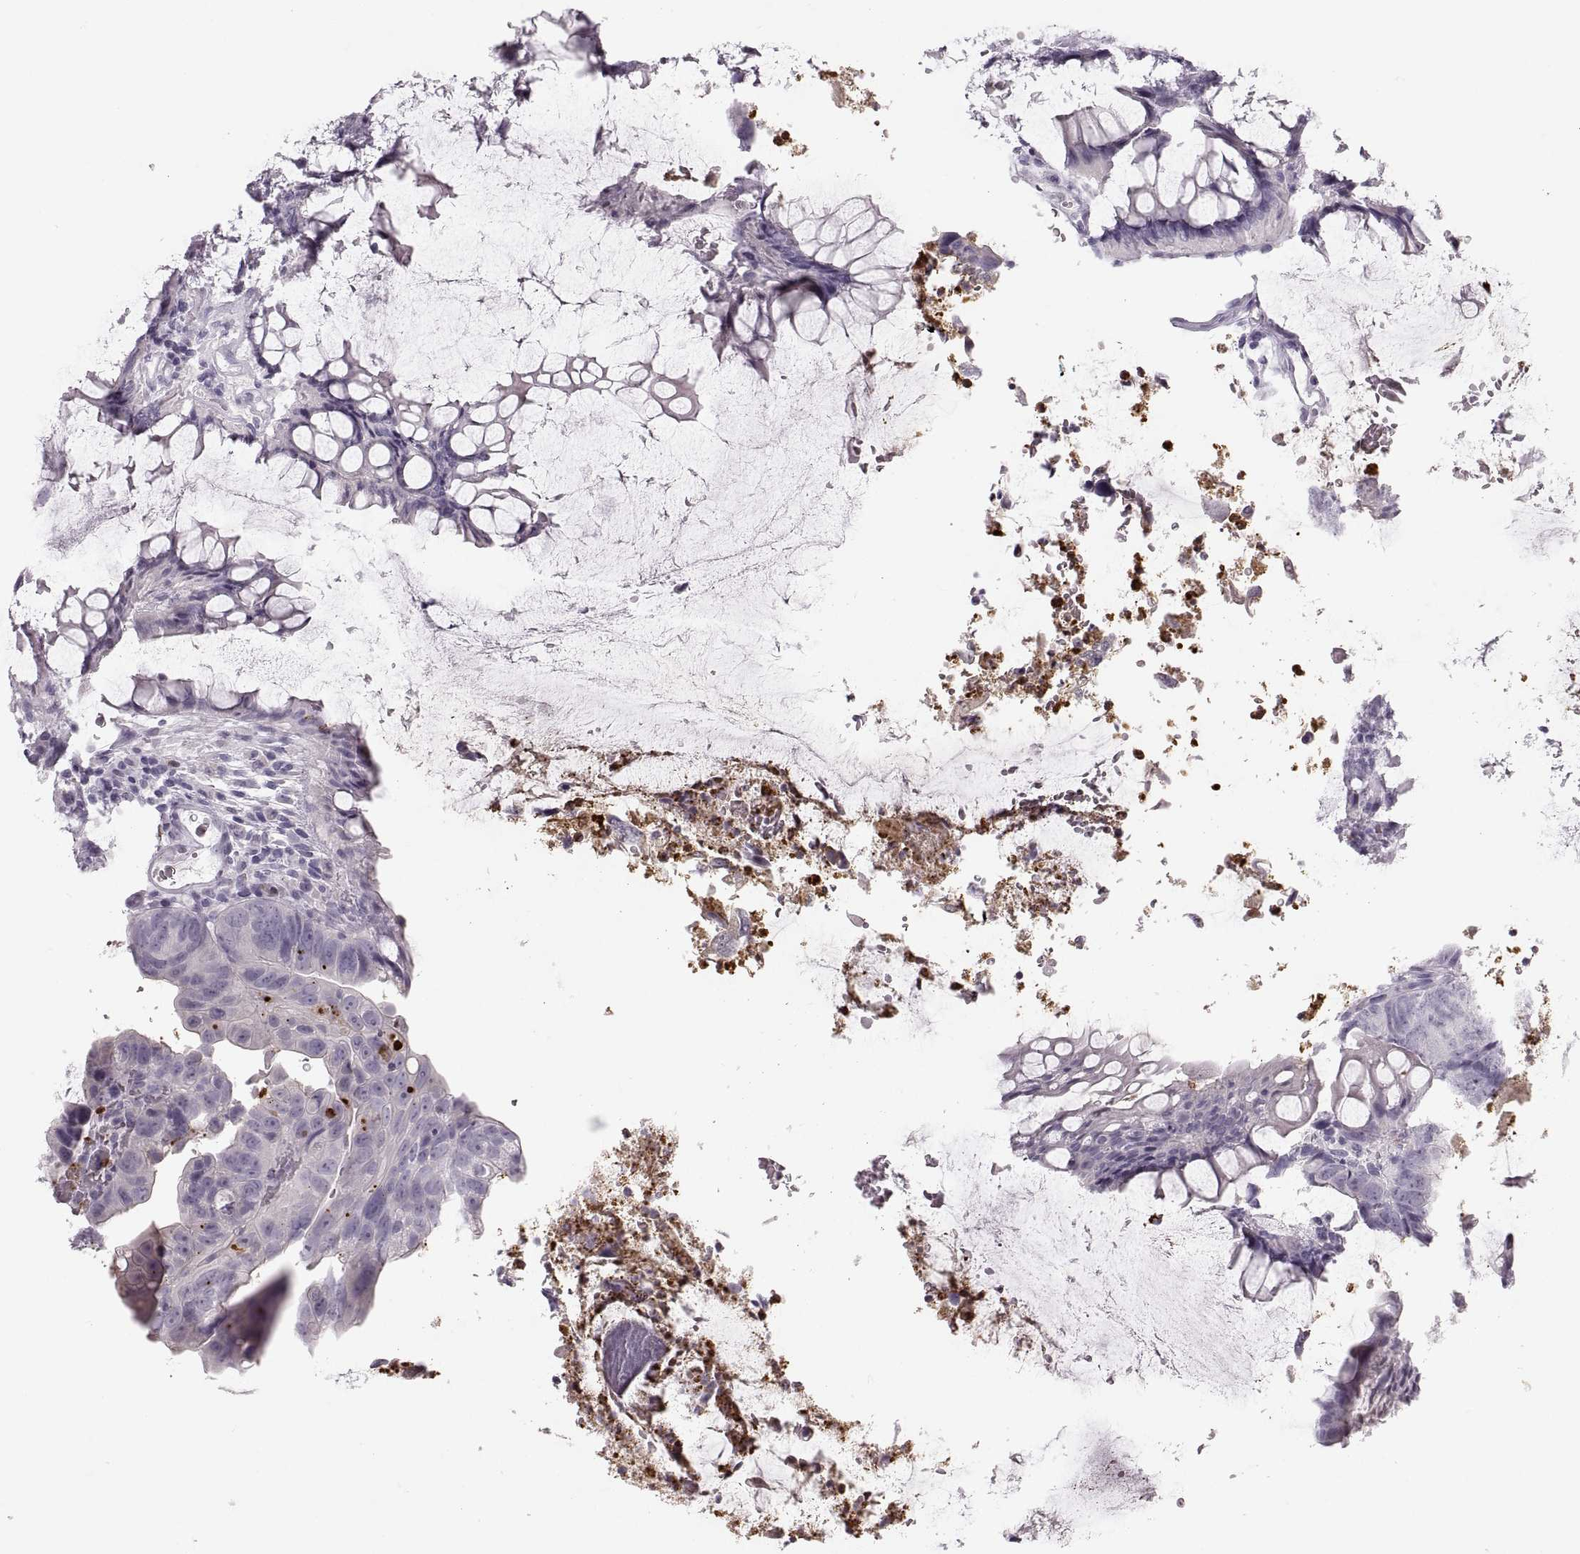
{"staining": {"intensity": "negative", "quantity": "none", "location": "none"}, "tissue": "colorectal cancer", "cell_type": "Tumor cells", "image_type": "cancer", "snomed": [{"axis": "morphology", "description": "Adenocarcinoma, NOS"}, {"axis": "topography", "description": "Colon"}], "caption": "Immunohistochemistry (IHC) of adenocarcinoma (colorectal) displays no positivity in tumor cells.", "gene": "MILR1", "patient": {"sex": "female", "age": 67}}